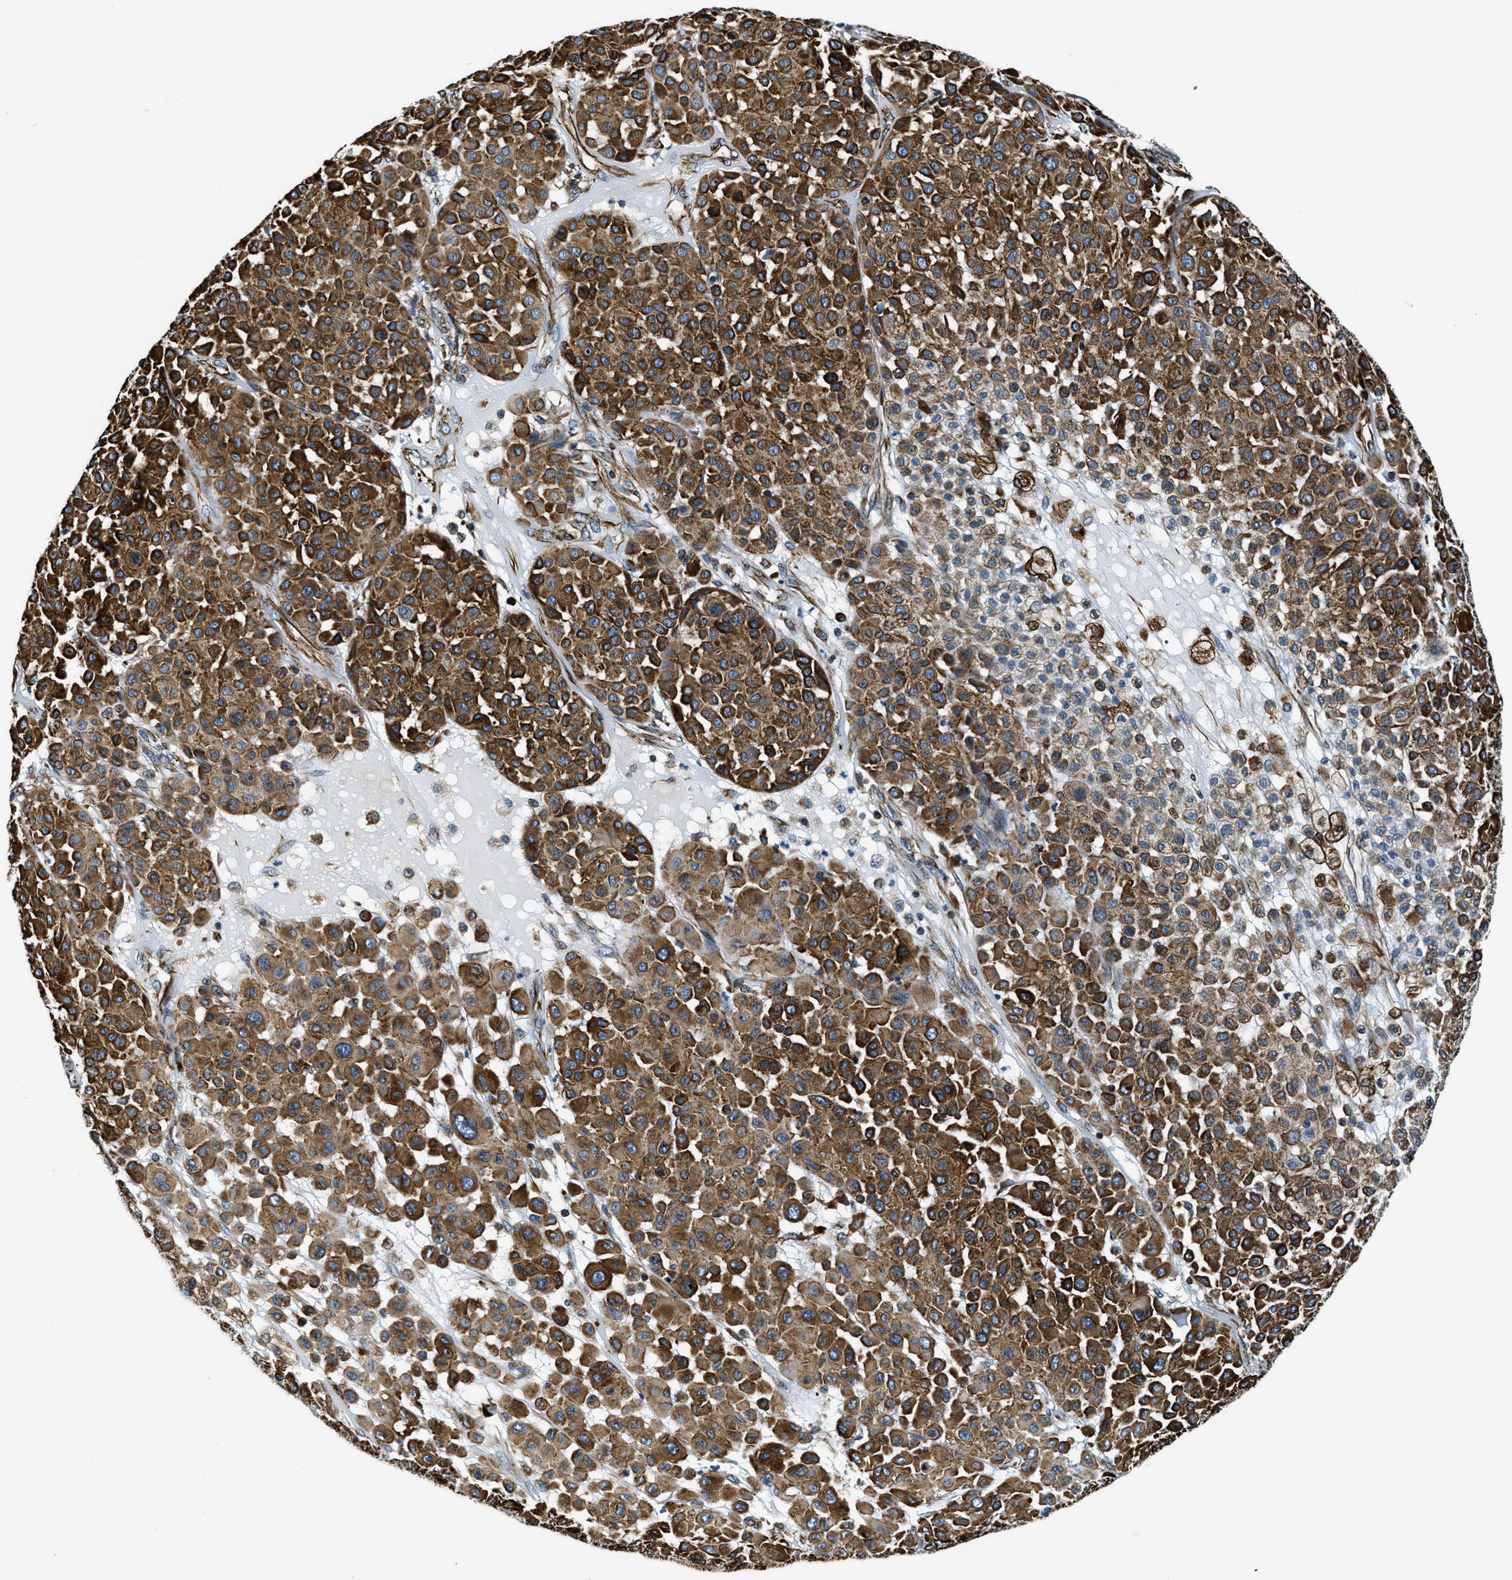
{"staining": {"intensity": "strong", "quantity": ">75%", "location": "cytoplasmic/membranous"}, "tissue": "melanoma", "cell_type": "Tumor cells", "image_type": "cancer", "snomed": [{"axis": "morphology", "description": "Malignant melanoma, Metastatic site"}, {"axis": "topography", "description": "Soft tissue"}], "caption": "About >75% of tumor cells in human malignant melanoma (metastatic site) exhibit strong cytoplasmic/membranous protein expression as visualized by brown immunohistochemical staining.", "gene": "GNS", "patient": {"sex": "male", "age": 41}}